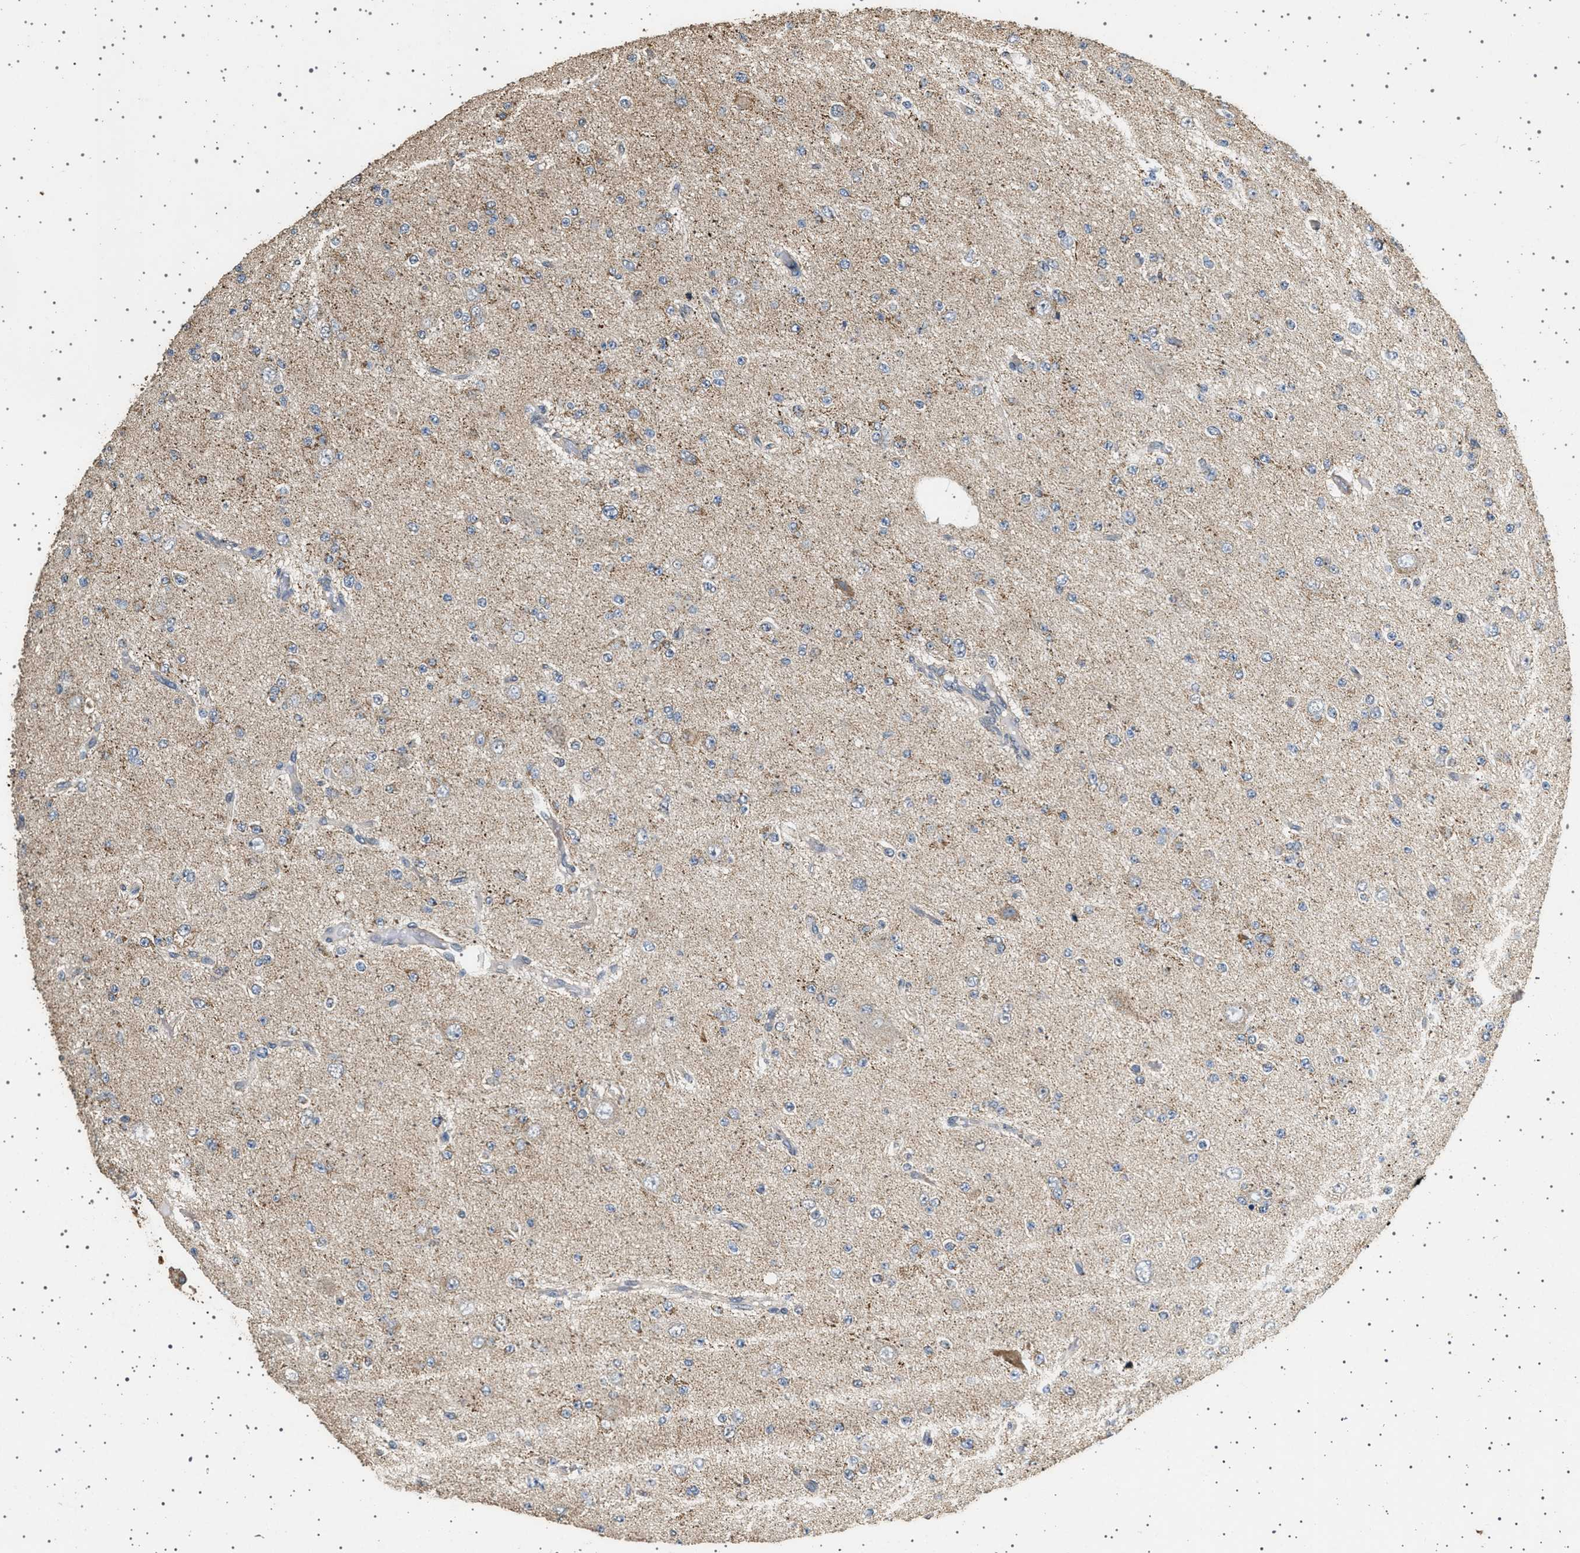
{"staining": {"intensity": "weak", "quantity": ">75%", "location": "cytoplasmic/membranous"}, "tissue": "glioma", "cell_type": "Tumor cells", "image_type": "cancer", "snomed": [{"axis": "morphology", "description": "Glioma, malignant, Low grade"}, {"axis": "topography", "description": "Brain"}], "caption": "This image shows IHC staining of glioma, with low weak cytoplasmic/membranous positivity in about >75% of tumor cells.", "gene": "KCNA4", "patient": {"sex": "male", "age": 38}}